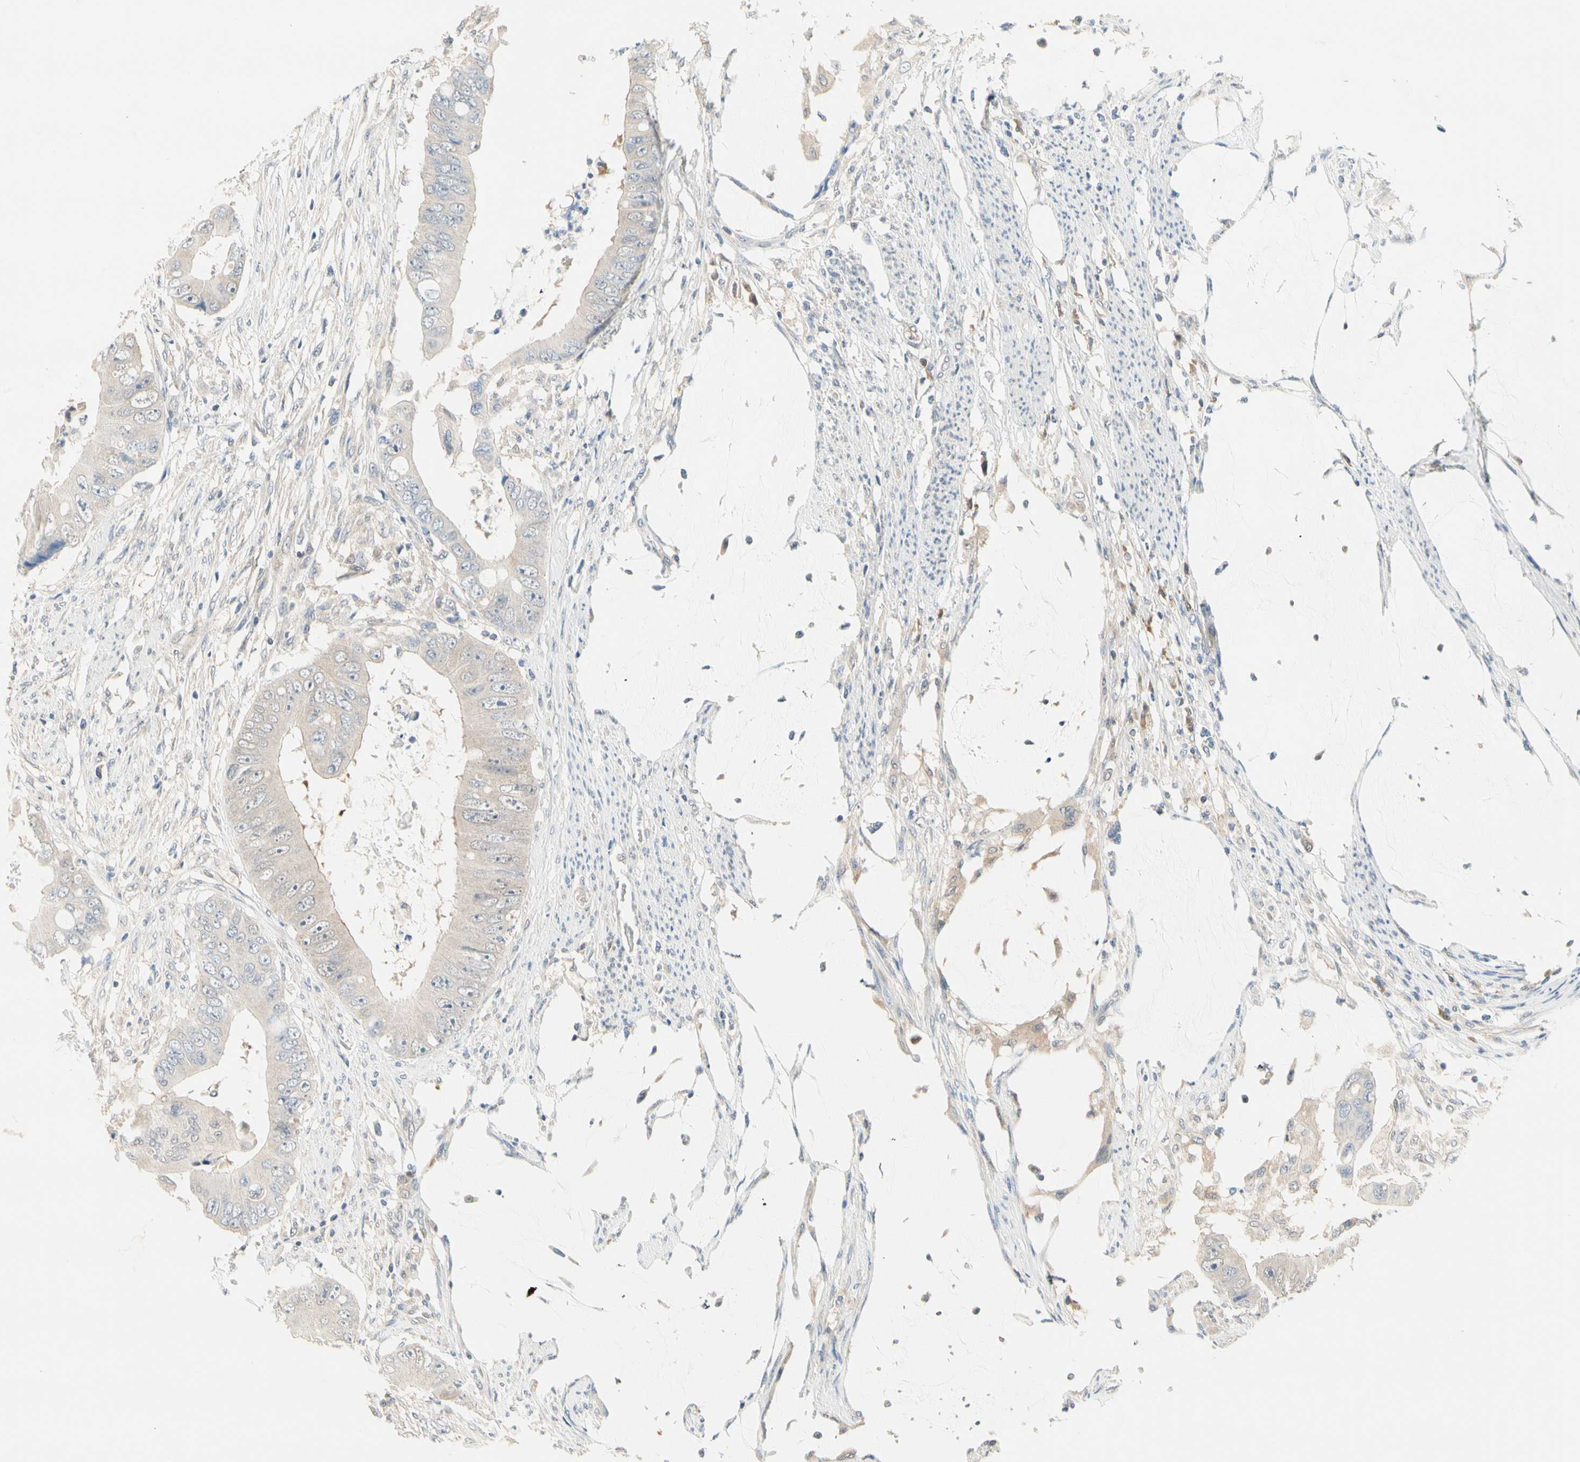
{"staining": {"intensity": "weak", "quantity": ">75%", "location": "cytoplasmic/membranous"}, "tissue": "colorectal cancer", "cell_type": "Tumor cells", "image_type": "cancer", "snomed": [{"axis": "morphology", "description": "Adenocarcinoma, NOS"}, {"axis": "topography", "description": "Rectum"}], "caption": "Brown immunohistochemical staining in colorectal cancer (adenocarcinoma) exhibits weak cytoplasmic/membranous expression in approximately >75% of tumor cells.", "gene": "MPI", "patient": {"sex": "female", "age": 77}}